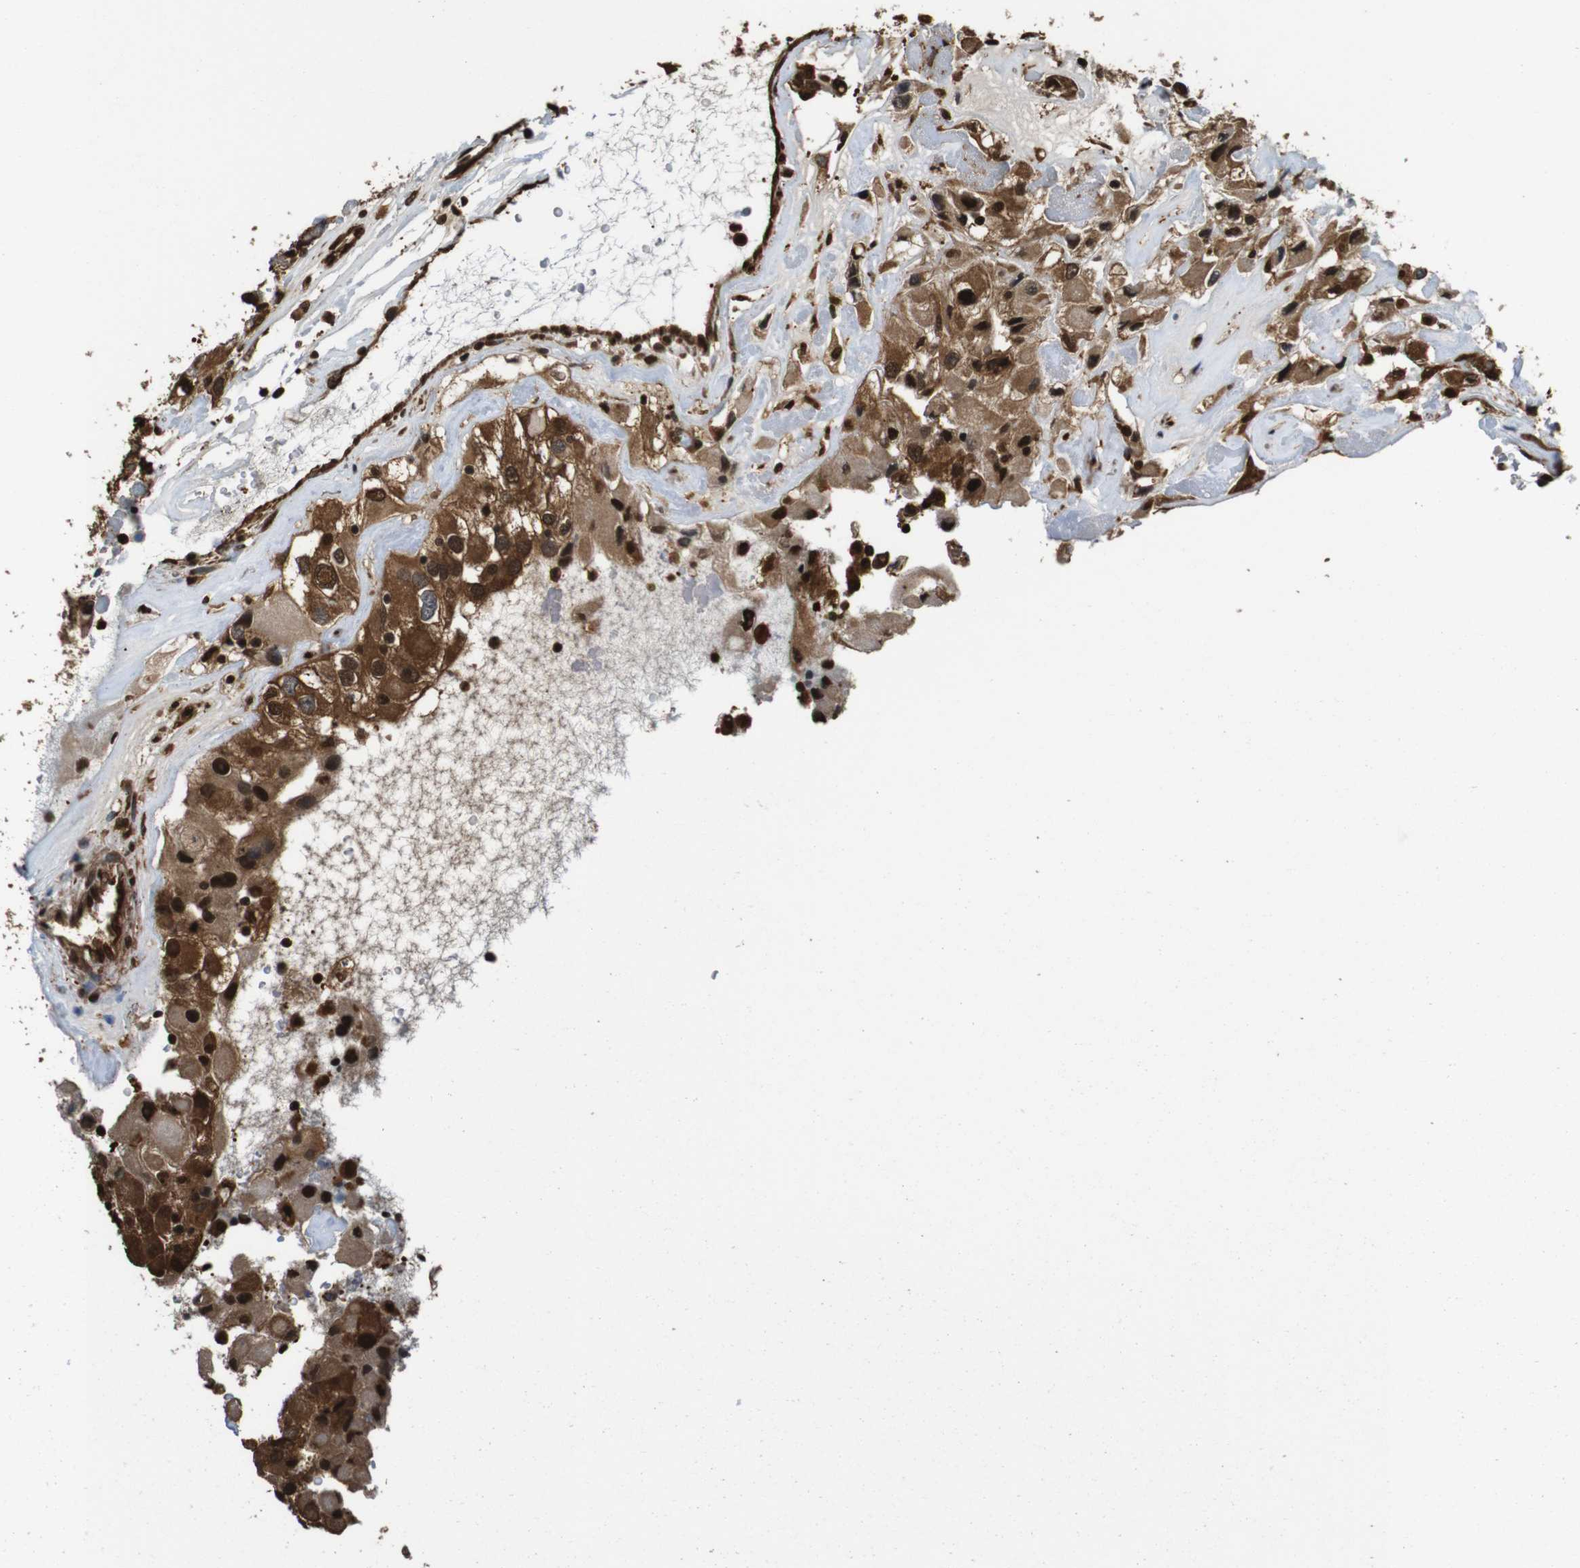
{"staining": {"intensity": "strong", "quantity": ">75%", "location": "cytoplasmic/membranous,nuclear"}, "tissue": "renal cancer", "cell_type": "Tumor cells", "image_type": "cancer", "snomed": [{"axis": "morphology", "description": "Adenocarcinoma, NOS"}, {"axis": "topography", "description": "Kidney"}], "caption": "Immunohistochemistry (DAB) staining of adenocarcinoma (renal) reveals strong cytoplasmic/membranous and nuclear protein positivity in approximately >75% of tumor cells. The staining is performed using DAB (3,3'-diaminobenzidine) brown chromogen to label protein expression. The nuclei are counter-stained blue using hematoxylin.", "gene": "VCP", "patient": {"sex": "female", "age": 52}}